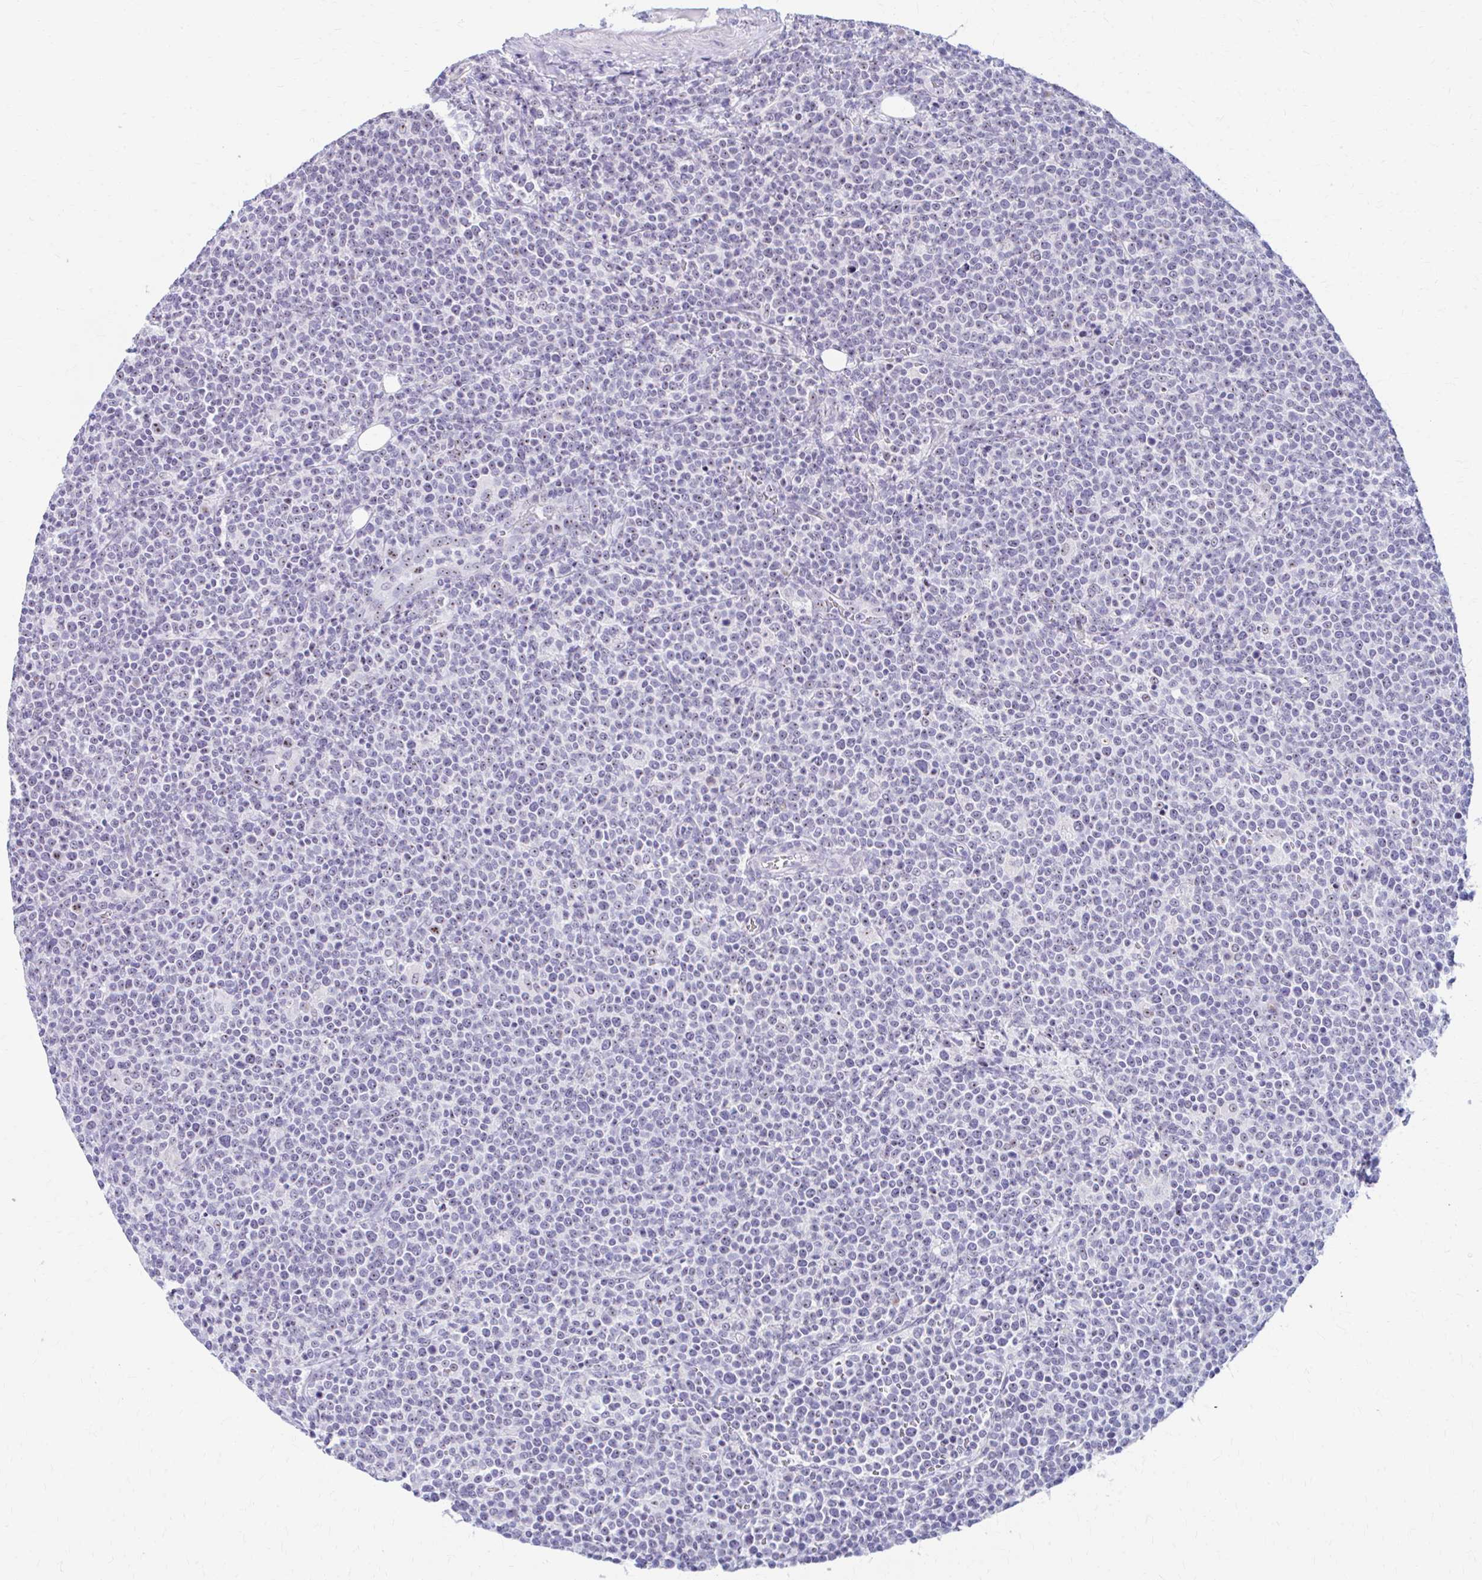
{"staining": {"intensity": "weak", "quantity": "25%-75%", "location": "nuclear"}, "tissue": "lymphoma", "cell_type": "Tumor cells", "image_type": "cancer", "snomed": [{"axis": "morphology", "description": "Malignant lymphoma, non-Hodgkin's type, High grade"}, {"axis": "topography", "description": "Lymph node"}], "caption": "There is low levels of weak nuclear staining in tumor cells of high-grade malignant lymphoma, non-Hodgkin's type, as demonstrated by immunohistochemical staining (brown color).", "gene": "FTSJ3", "patient": {"sex": "male", "age": 61}}